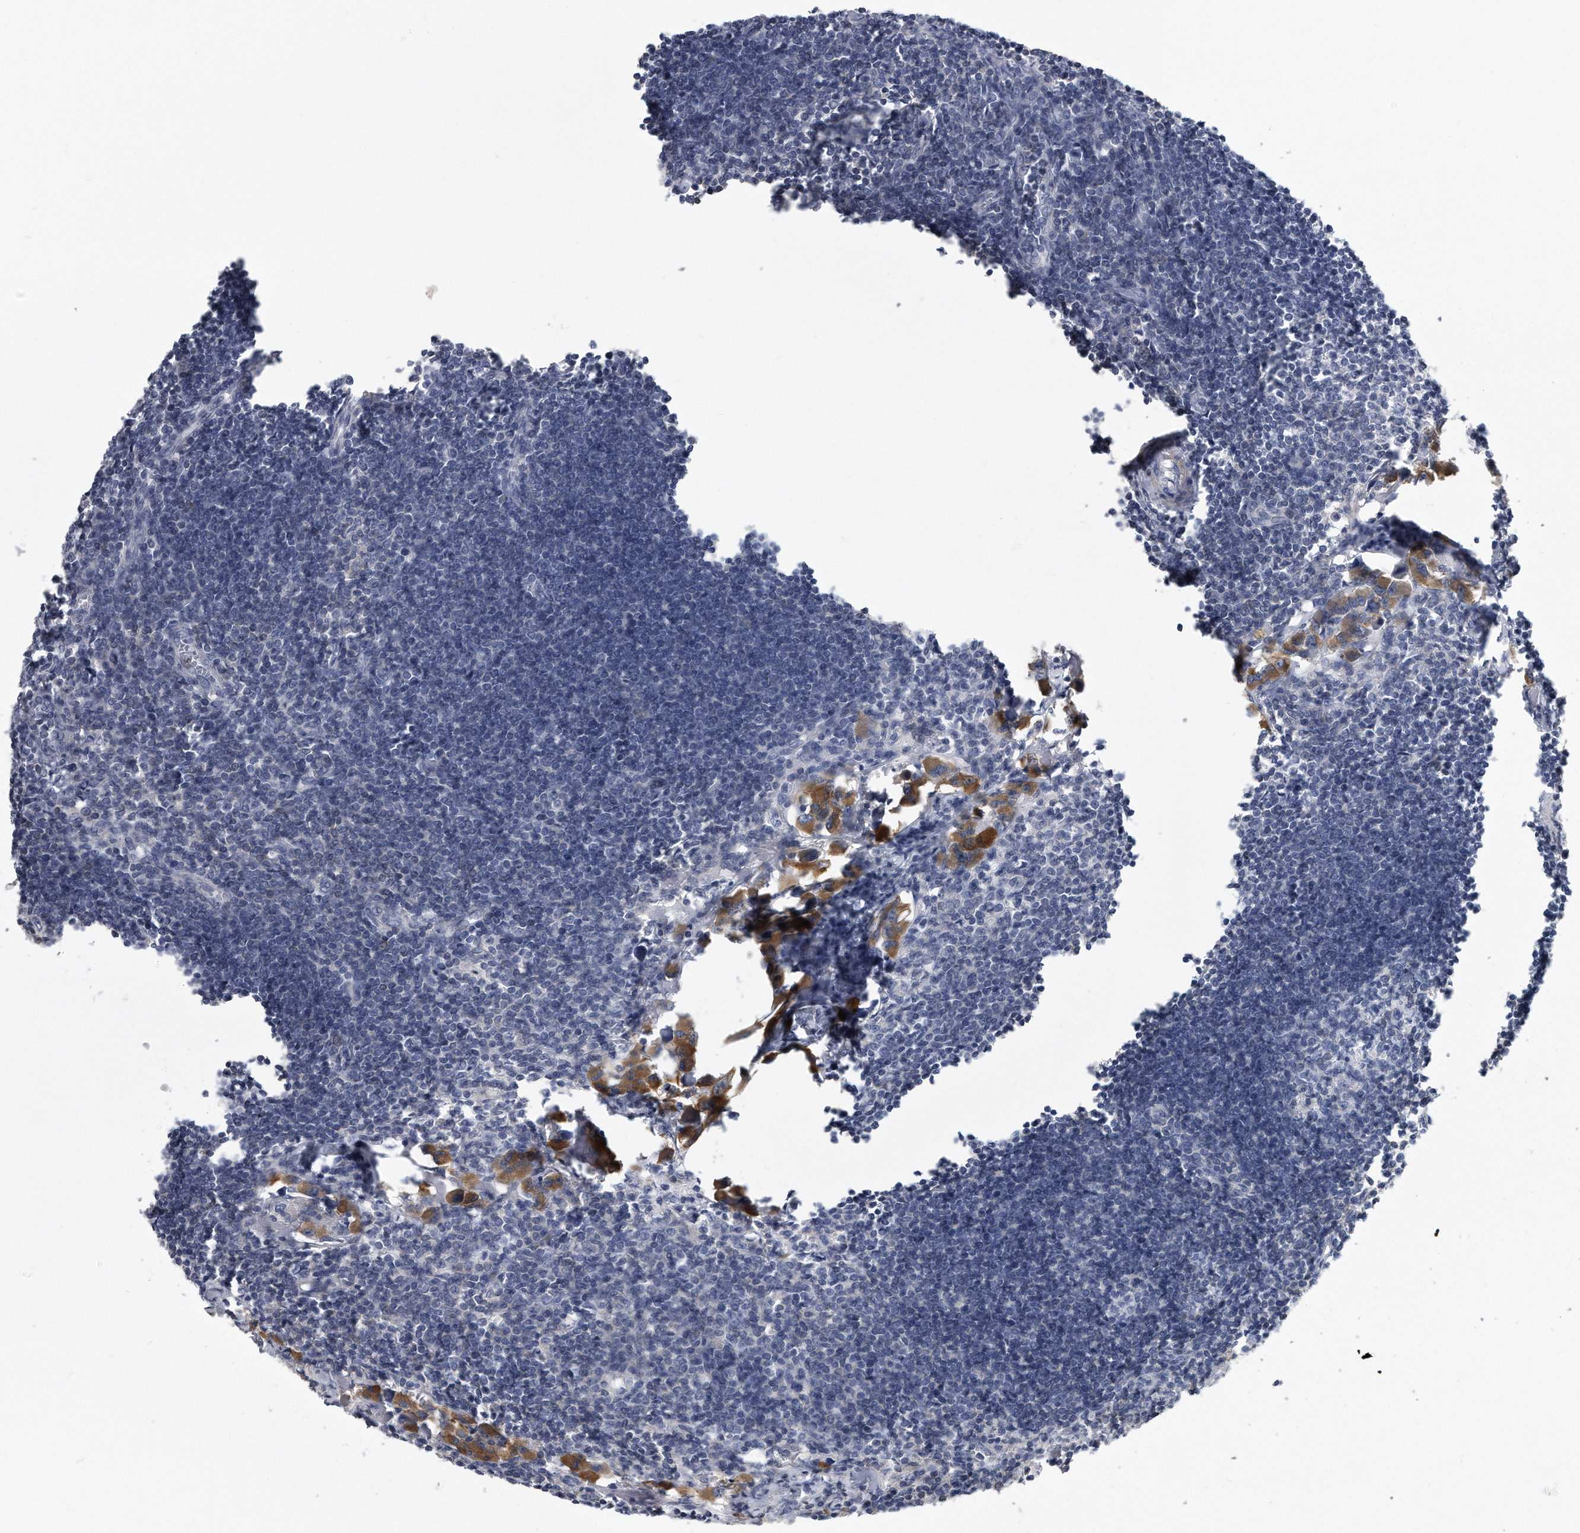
{"staining": {"intensity": "negative", "quantity": "none", "location": "none"}, "tissue": "lymph node", "cell_type": "Germinal center cells", "image_type": "normal", "snomed": [{"axis": "morphology", "description": "Normal tissue, NOS"}, {"axis": "morphology", "description": "Malignant melanoma, Metastatic site"}, {"axis": "topography", "description": "Lymph node"}], "caption": "Immunohistochemical staining of benign human lymph node exhibits no significant positivity in germinal center cells. Brightfield microscopy of immunohistochemistry (IHC) stained with DAB (3,3'-diaminobenzidine) (brown) and hematoxylin (blue), captured at high magnification.", "gene": "PYGB", "patient": {"sex": "male", "age": 41}}